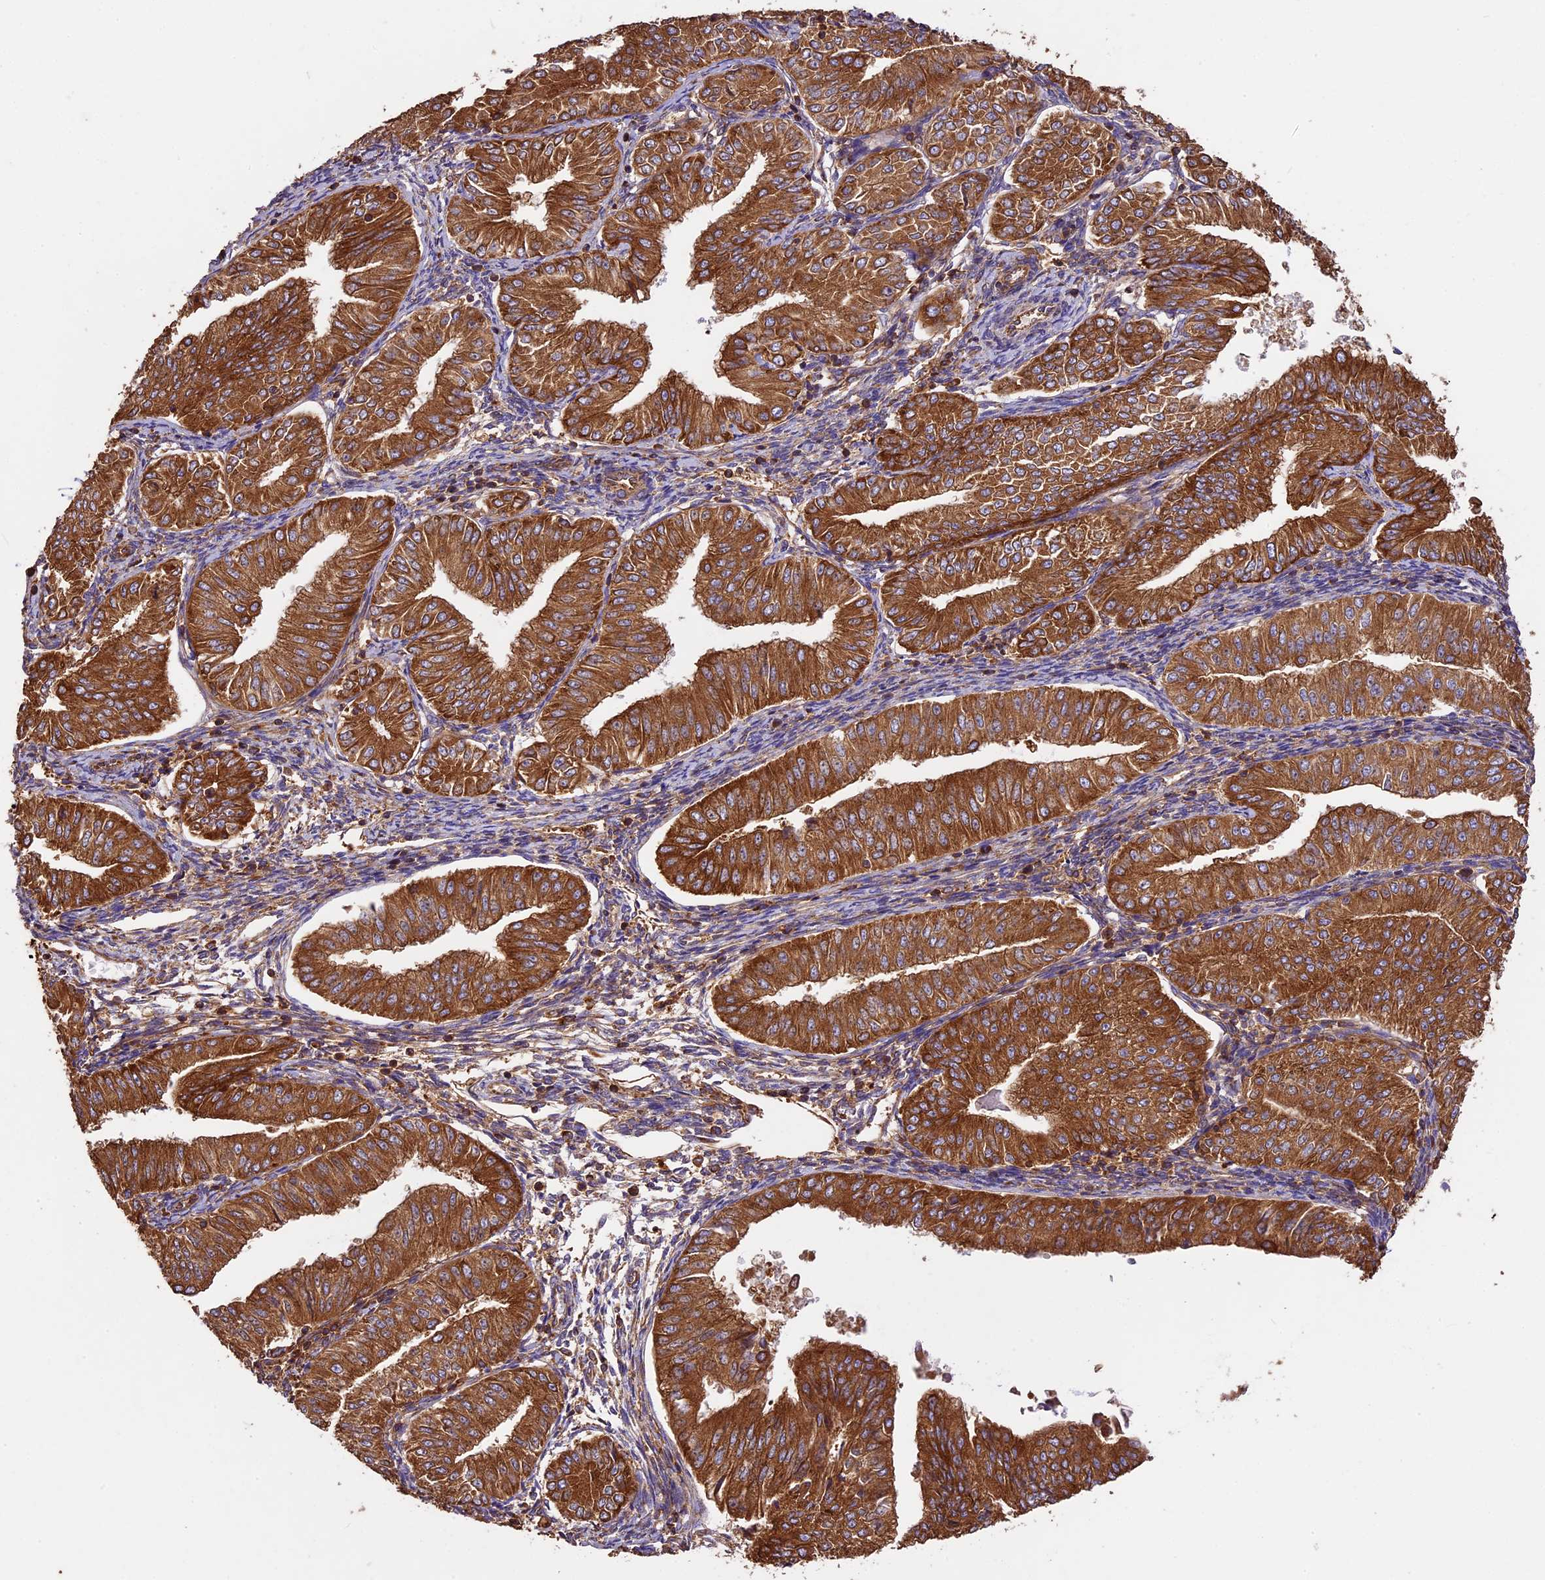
{"staining": {"intensity": "strong", "quantity": ">75%", "location": "cytoplasmic/membranous"}, "tissue": "endometrial cancer", "cell_type": "Tumor cells", "image_type": "cancer", "snomed": [{"axis": "morphology", "description": "Normal tissue, NOS"}, {"axis": "morphology", "description": "Adenocarcinoma, NOS"}, {"axis": "topography", "description": "Endometrium"}], "caption": "Brown immunohistochemical staining in endometrial adenocarcinoma displays strong cytoplasmic/membranous positivity in about >75% of tumor cells.", "gene": "KARS1", "patient": {"sex": "female", "age": 53}}